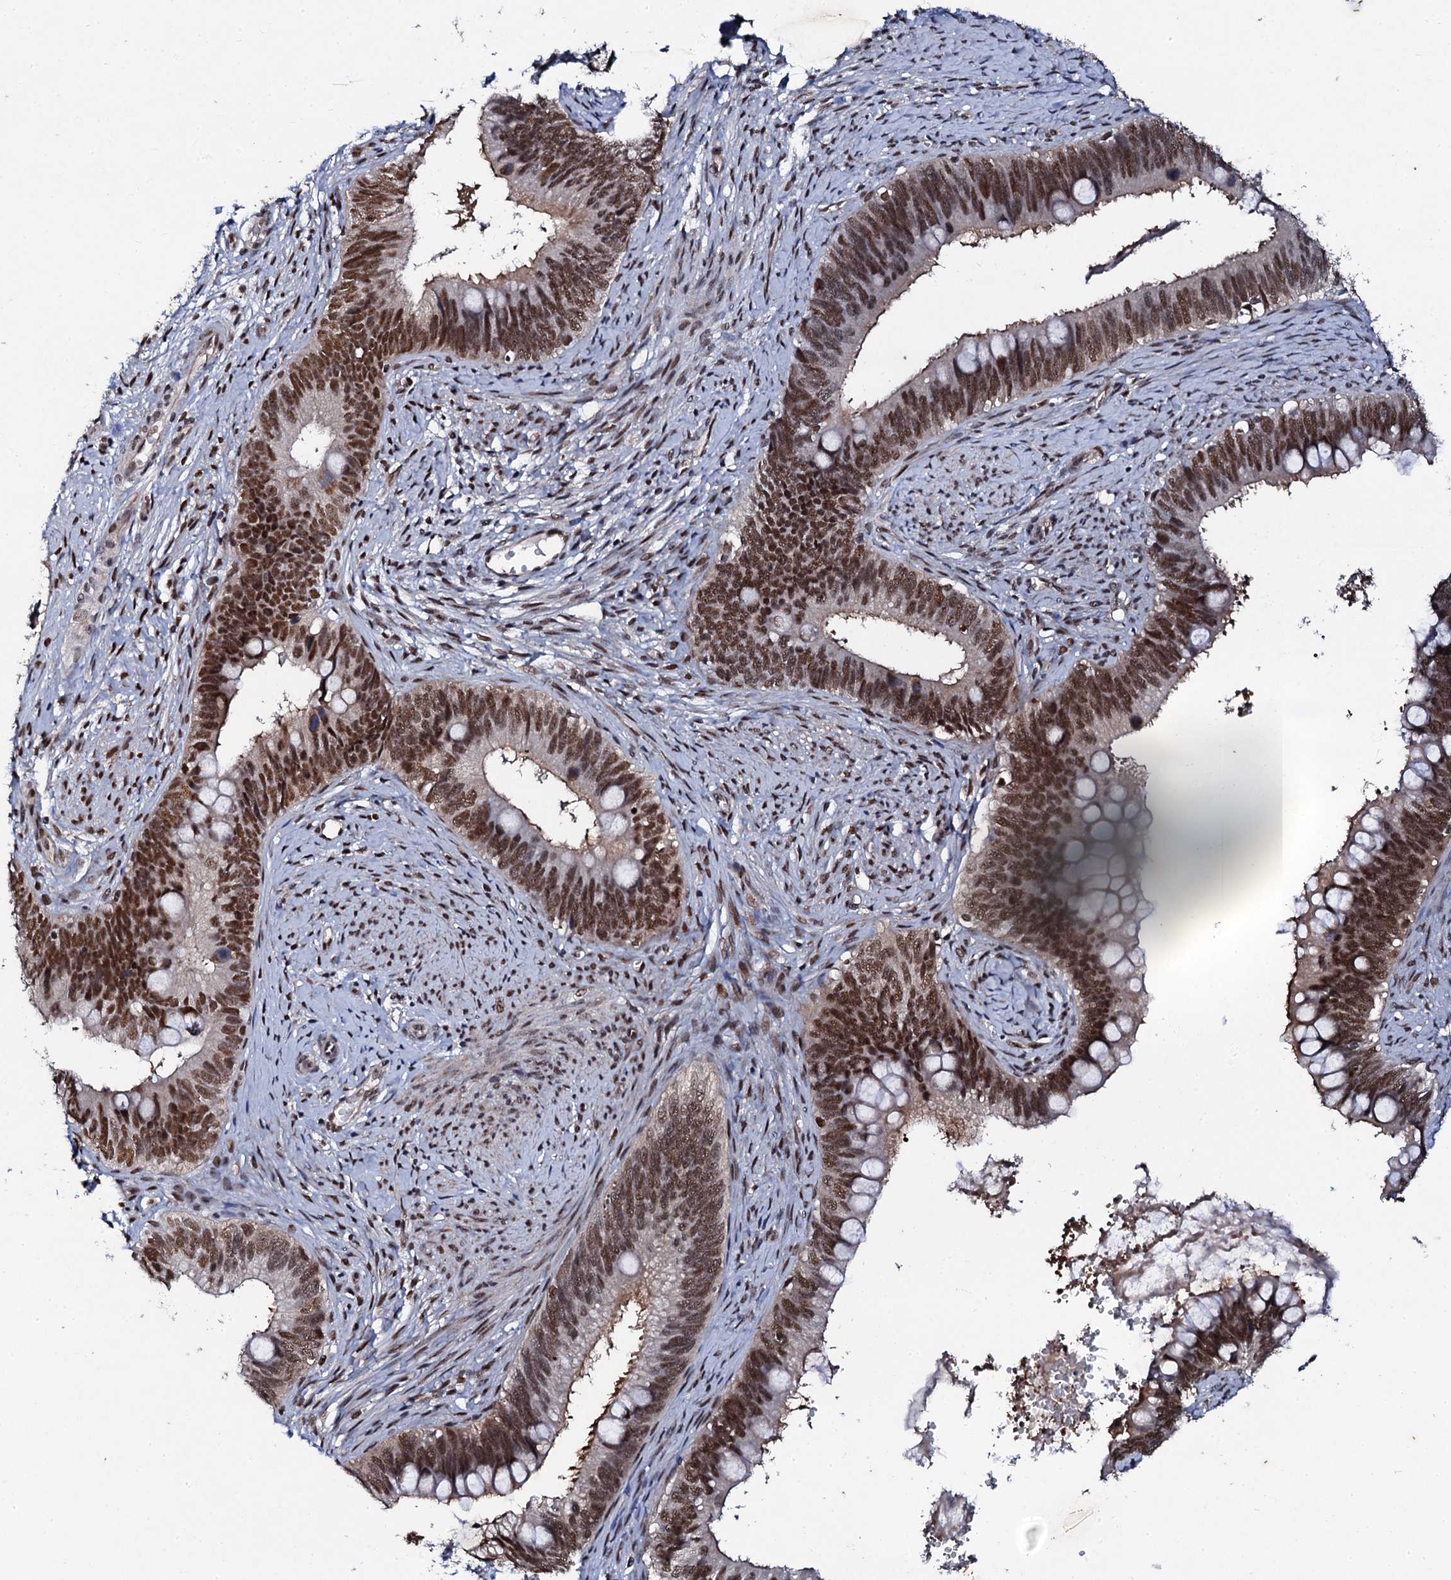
{"staining": {"intensity": "strong", "quantity": ">75%", "location": "nuclear"}, "tissue": "cervical cancer", "cell_type": "Tumor cells", "image_type": "cancer", "snomed": [{"axis": "morphology", "description": "Adenocarcinoma, NOS"}, {"axis": "topography", "description": "Cervix"}], "caption": "Human cervical adenocarcinoma stained with a protein marker shows strong staining in tumor cells.", "gene": "CSTF3", "patient": {"sex": "female", "age": 42}}